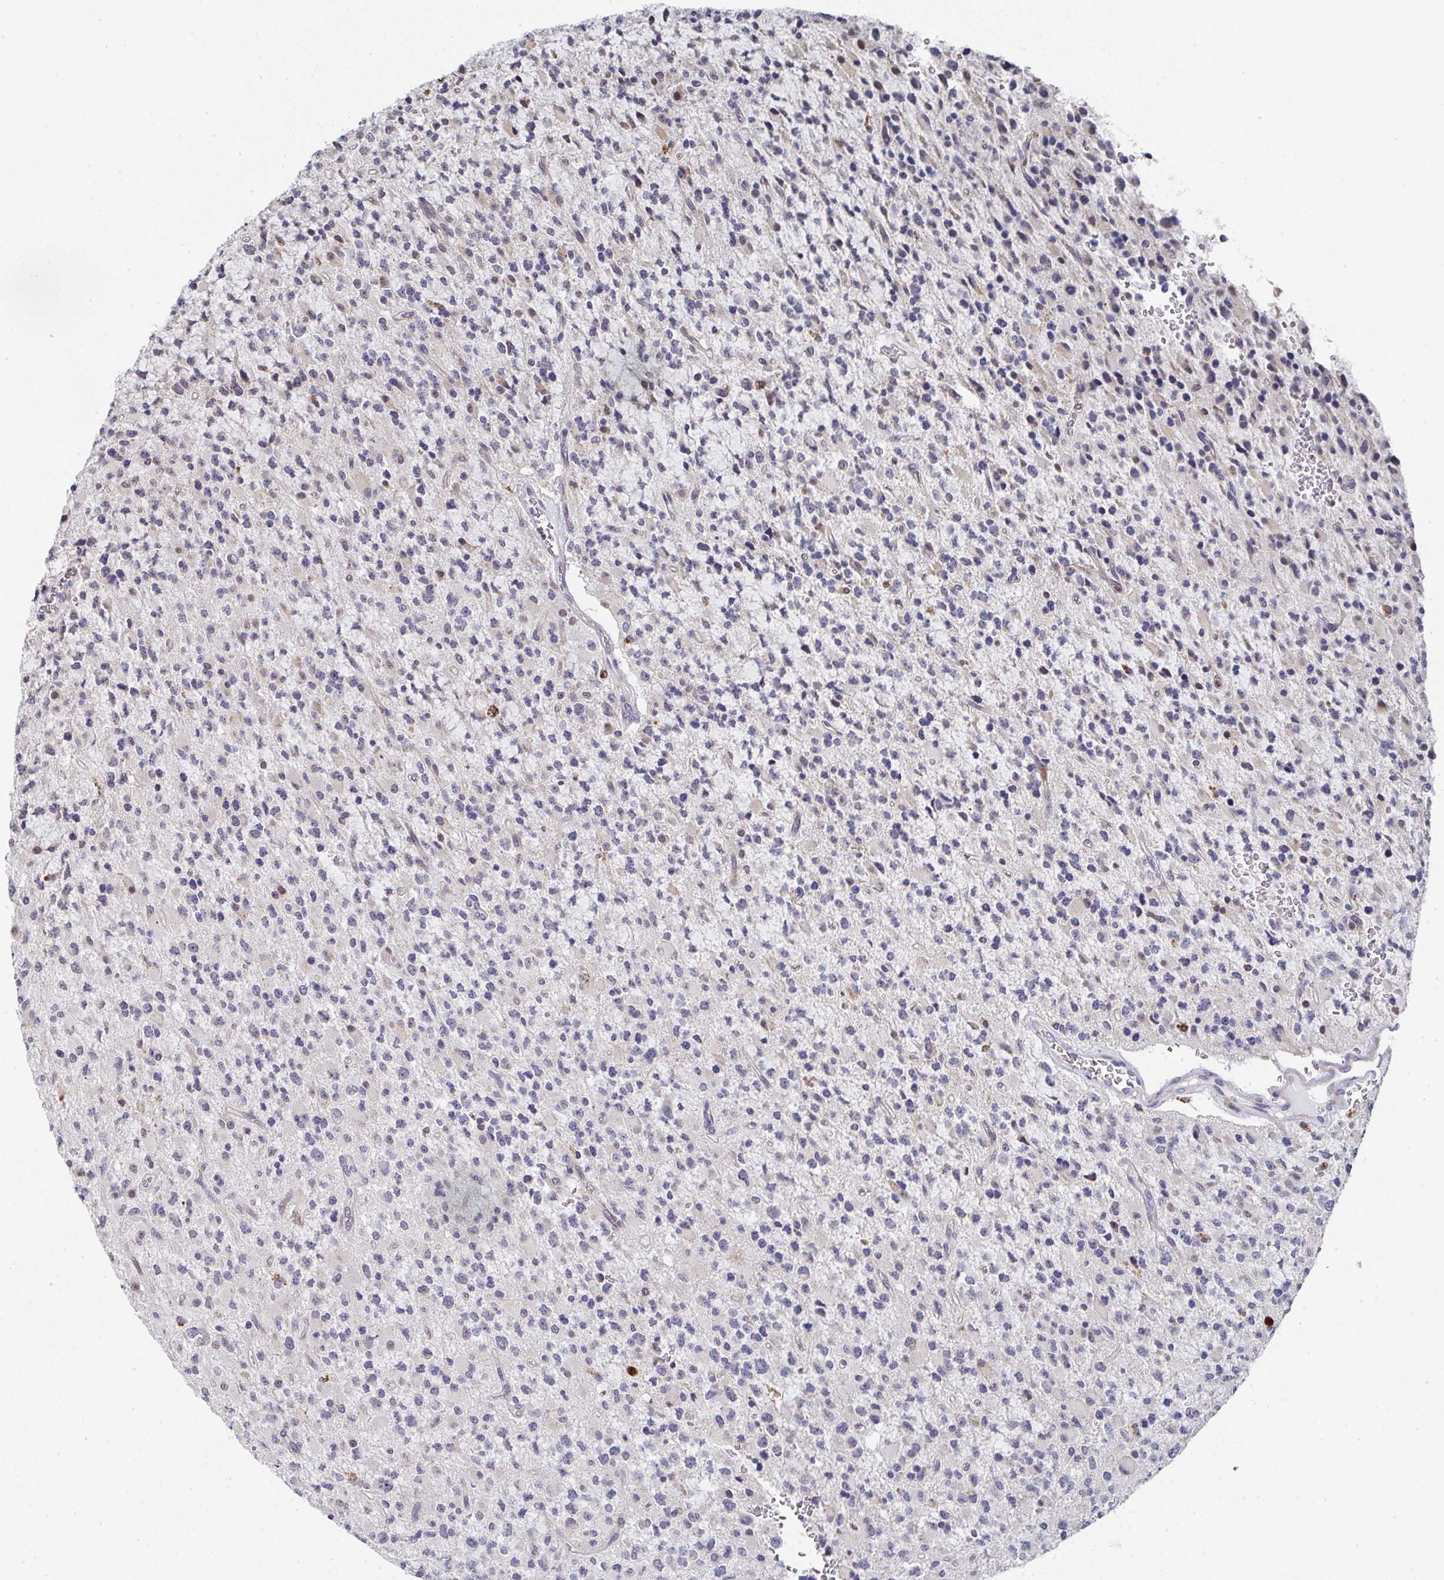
{"staining": {"intensity": "weak", "quantity": "<25%", "location": "cytoplasmic/membranous"}, "tissue": "glioma", "cell_type": "Tumor cells", "image_type": "cancer", "snomed": [{"axis": "morphology", "description": "Glioma, malignant, High grade"}, {"axis": "topography", "description": "Brain"}], "caption": "Tumor cells show no significant protein staining in glioma.", "gene": "NCF1", "patient": {"sex": "male", "age": 34}}